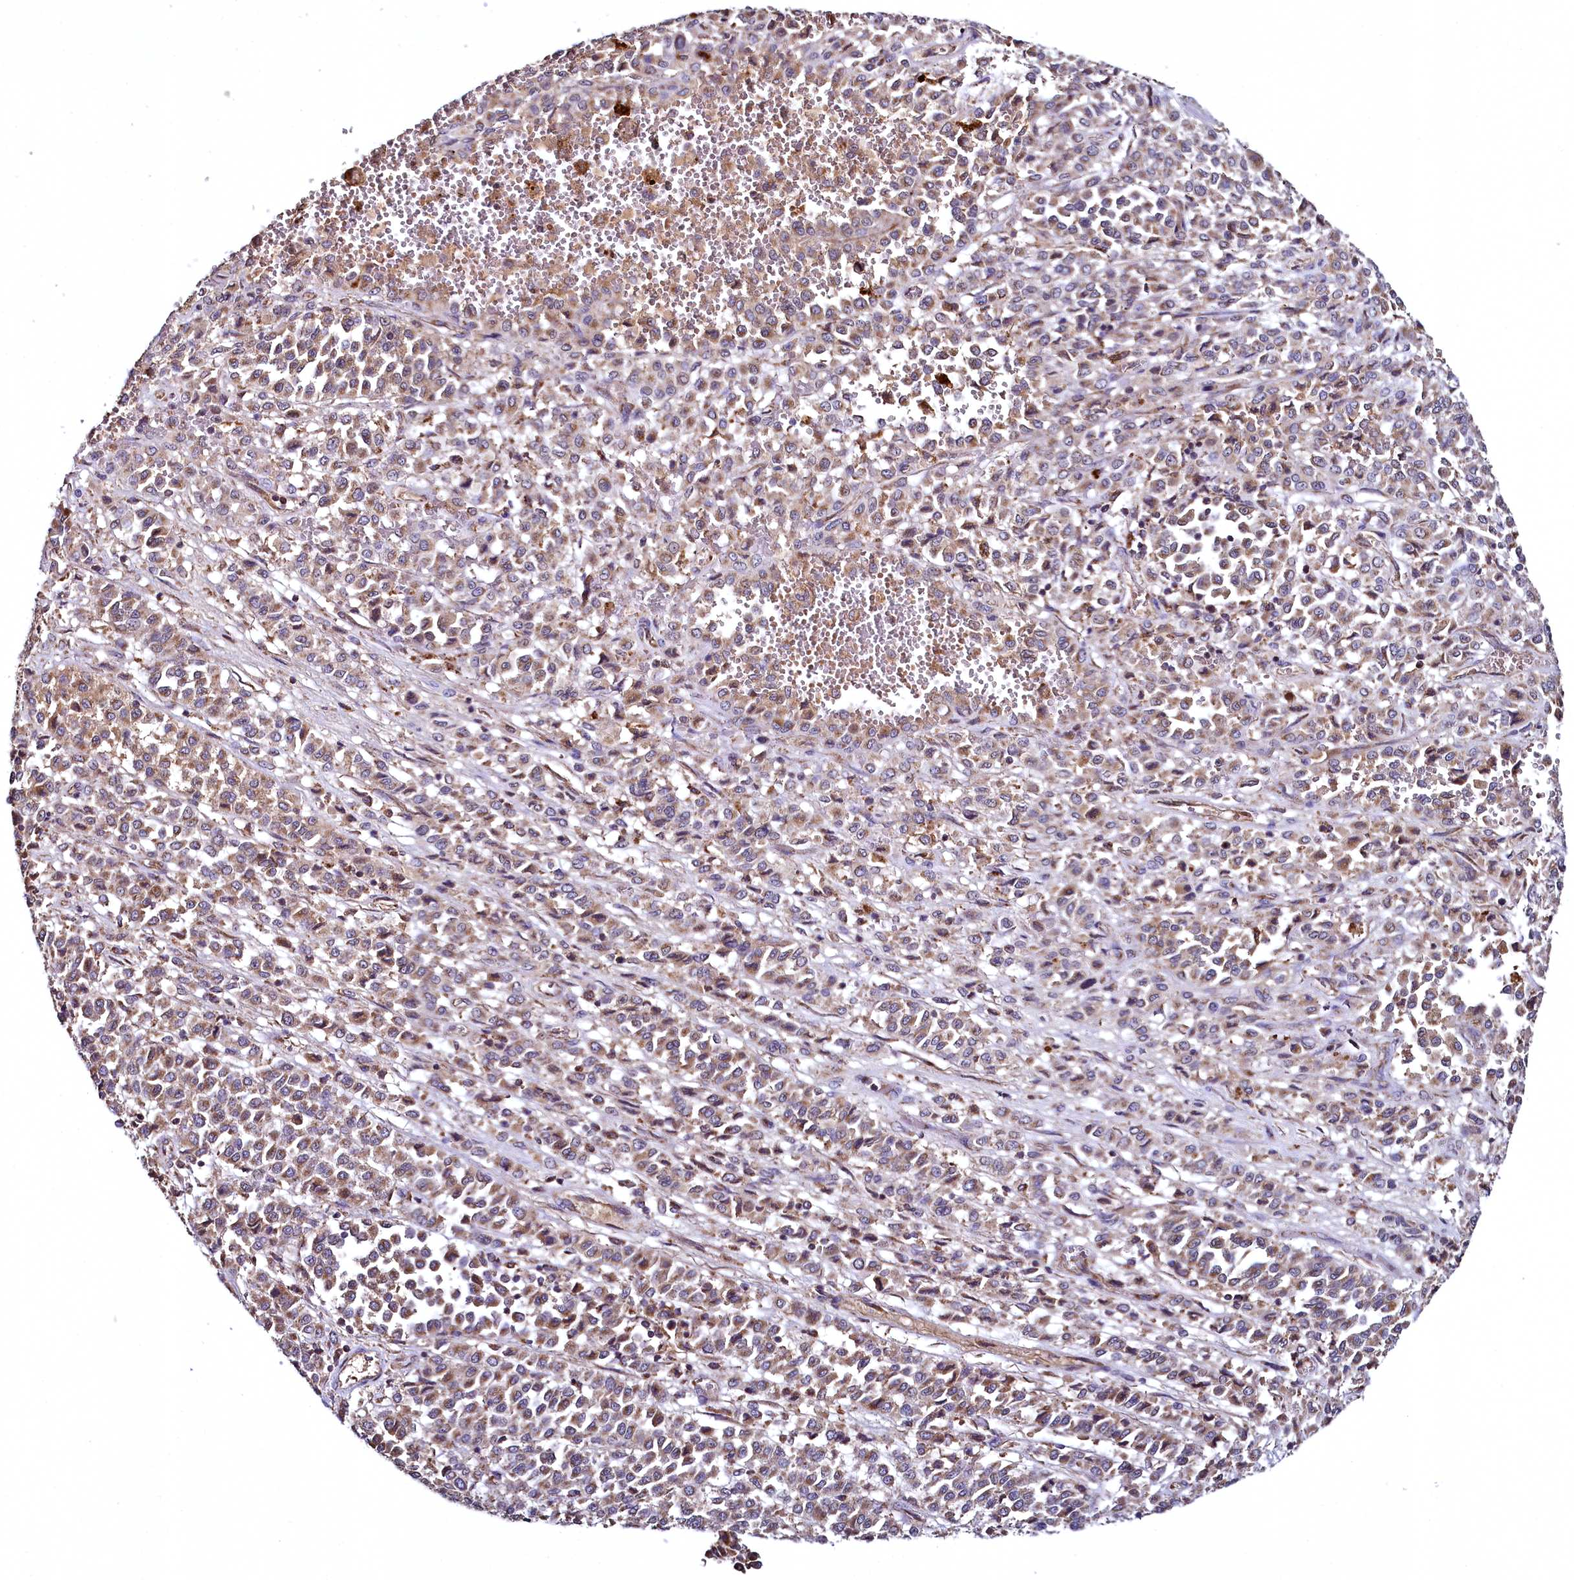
{"staining": {"intensity": "moderate", "quantity": ">75%", "location": "cytoplasmic/membranous"}, "tissue": "melanoma", "cell_type": "Tumor cells", "image_type": "cancer", "snomed": [{"axis": "morphology", "description": "Malignant melanoma, Metastatic site"}, {"axis": "topography", "description": "Pancreas"}], "caption": "The photomicrograph demonstrates a brown stain indicating the presence of a protein in the cytoplasmic/membranous of tumor cells in melanoma.", "gene": "METTL4", "patient": {"sex": "female", "age": 30}}